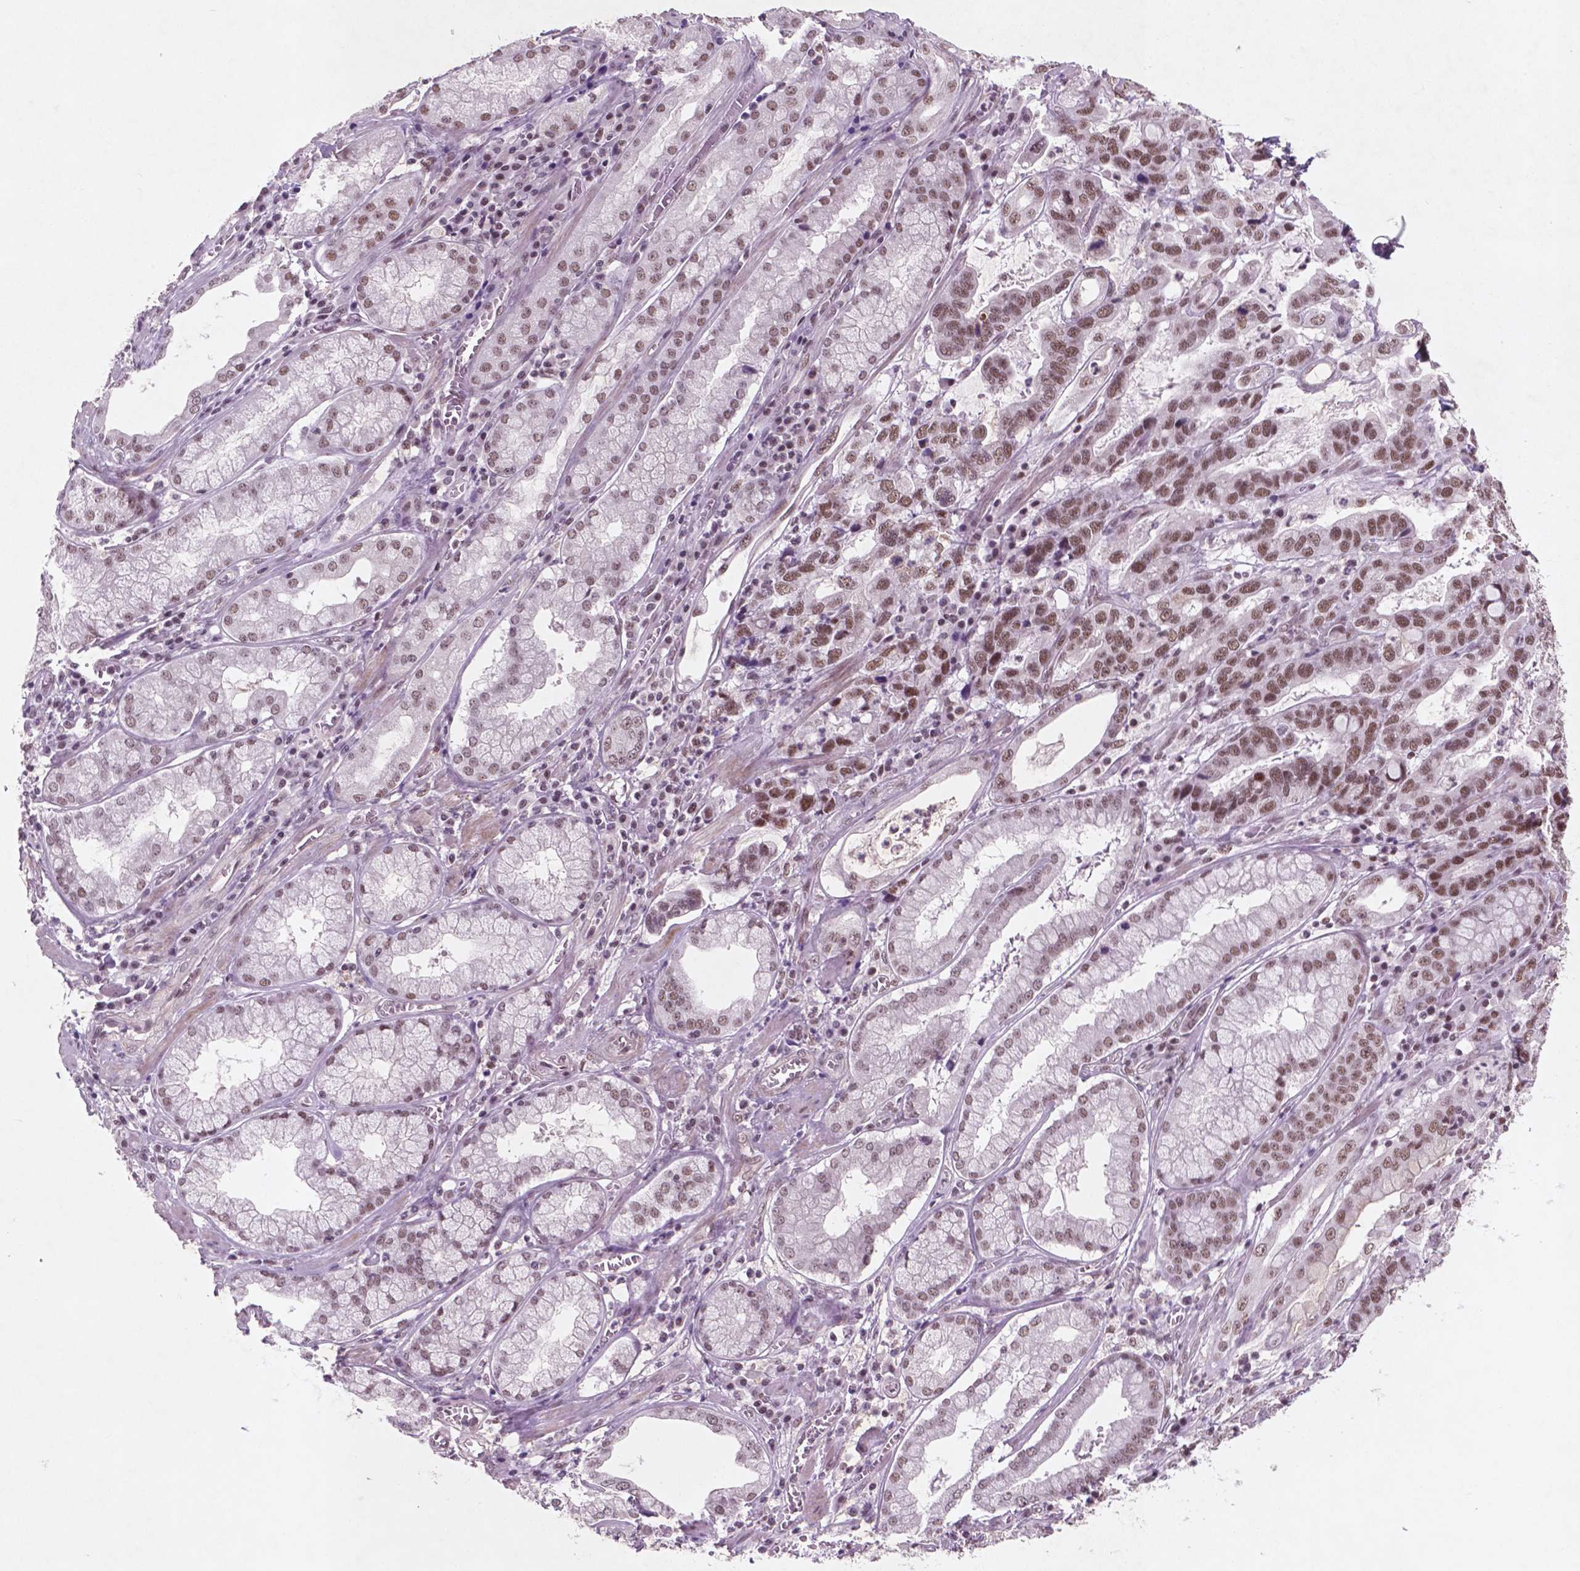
{"staining": {"intensity": "moderate", "quantity": ">75%", "location": "nuclear"}, "tissue": "stomach cancer", "cell_type": "Tumor cells", "image_type": "cancer", "snomed": [{"axis": "morphology", "description": "Adenocarcinoma, NOS"}, {"axis": "topography", "description": "Stomach, lower"}], "caption": "Immunohistochemical staining of adenocarcinoma (stomach) demonstrates moderate nuclear protein expression in approximately >75% of tumor cells.", "gene": "CTR9", "patient": {"sex": "female", "age": 76}}